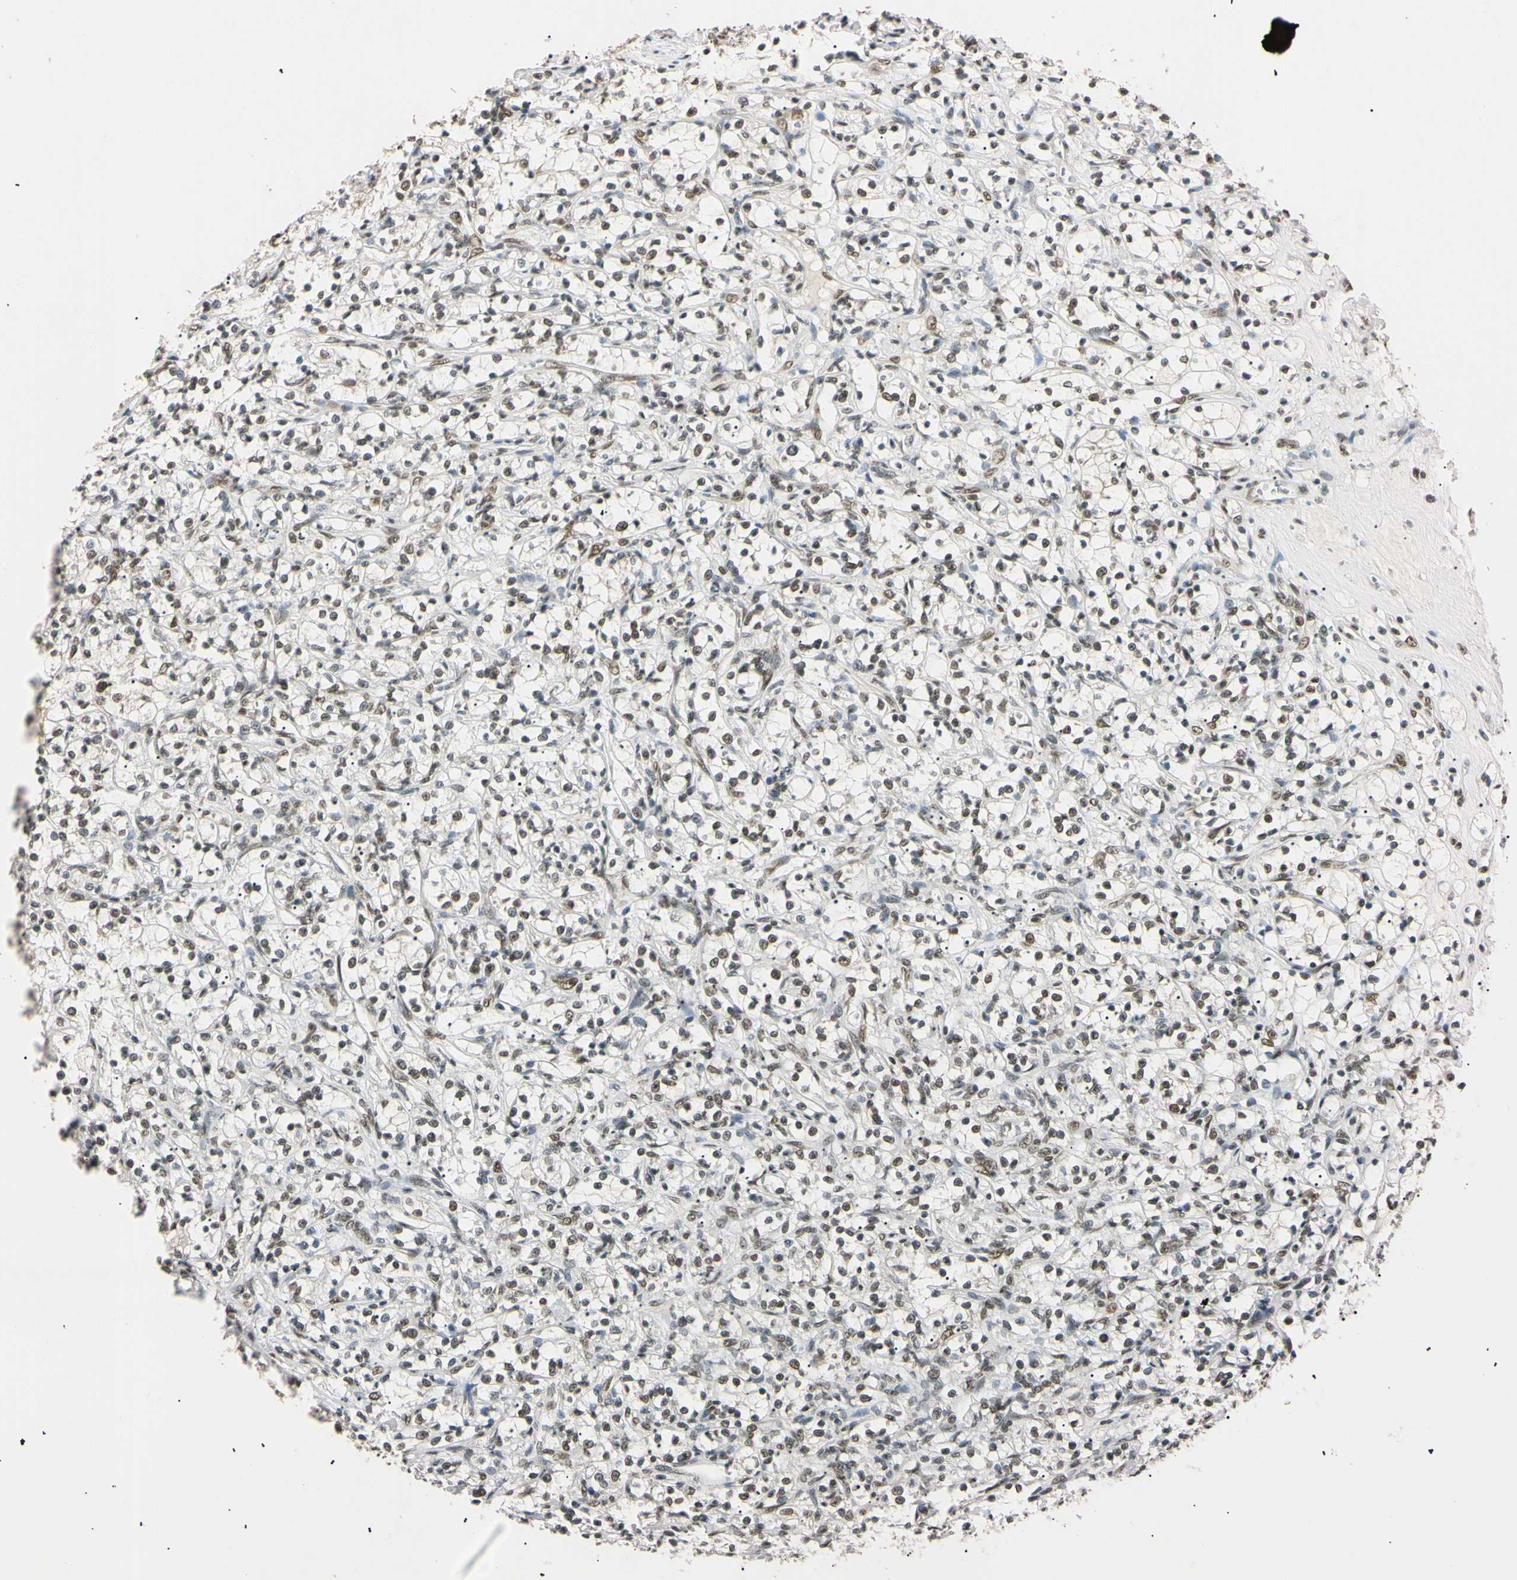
{"staining": {"intensity": "moderate", "quantity": ">75%", "location": "nuclear"}, "tissue": "renal cancer", "cell_type": "Tumor cells", "image_type": "cancer", "snomed": [{"axis": "morphology", "description": "Adenocarcinoma, NOS"}, {"axis": "topography", "description": "Kidney"}], "caption": "This image demonstrates IHC staining of human renal cancer (adenocarcinoma), with medium moderate nuclear staining in approximately >75% of tumor cells.", "gene": "SMARCA5", "patient": {"sex": "female", "age": 69}}